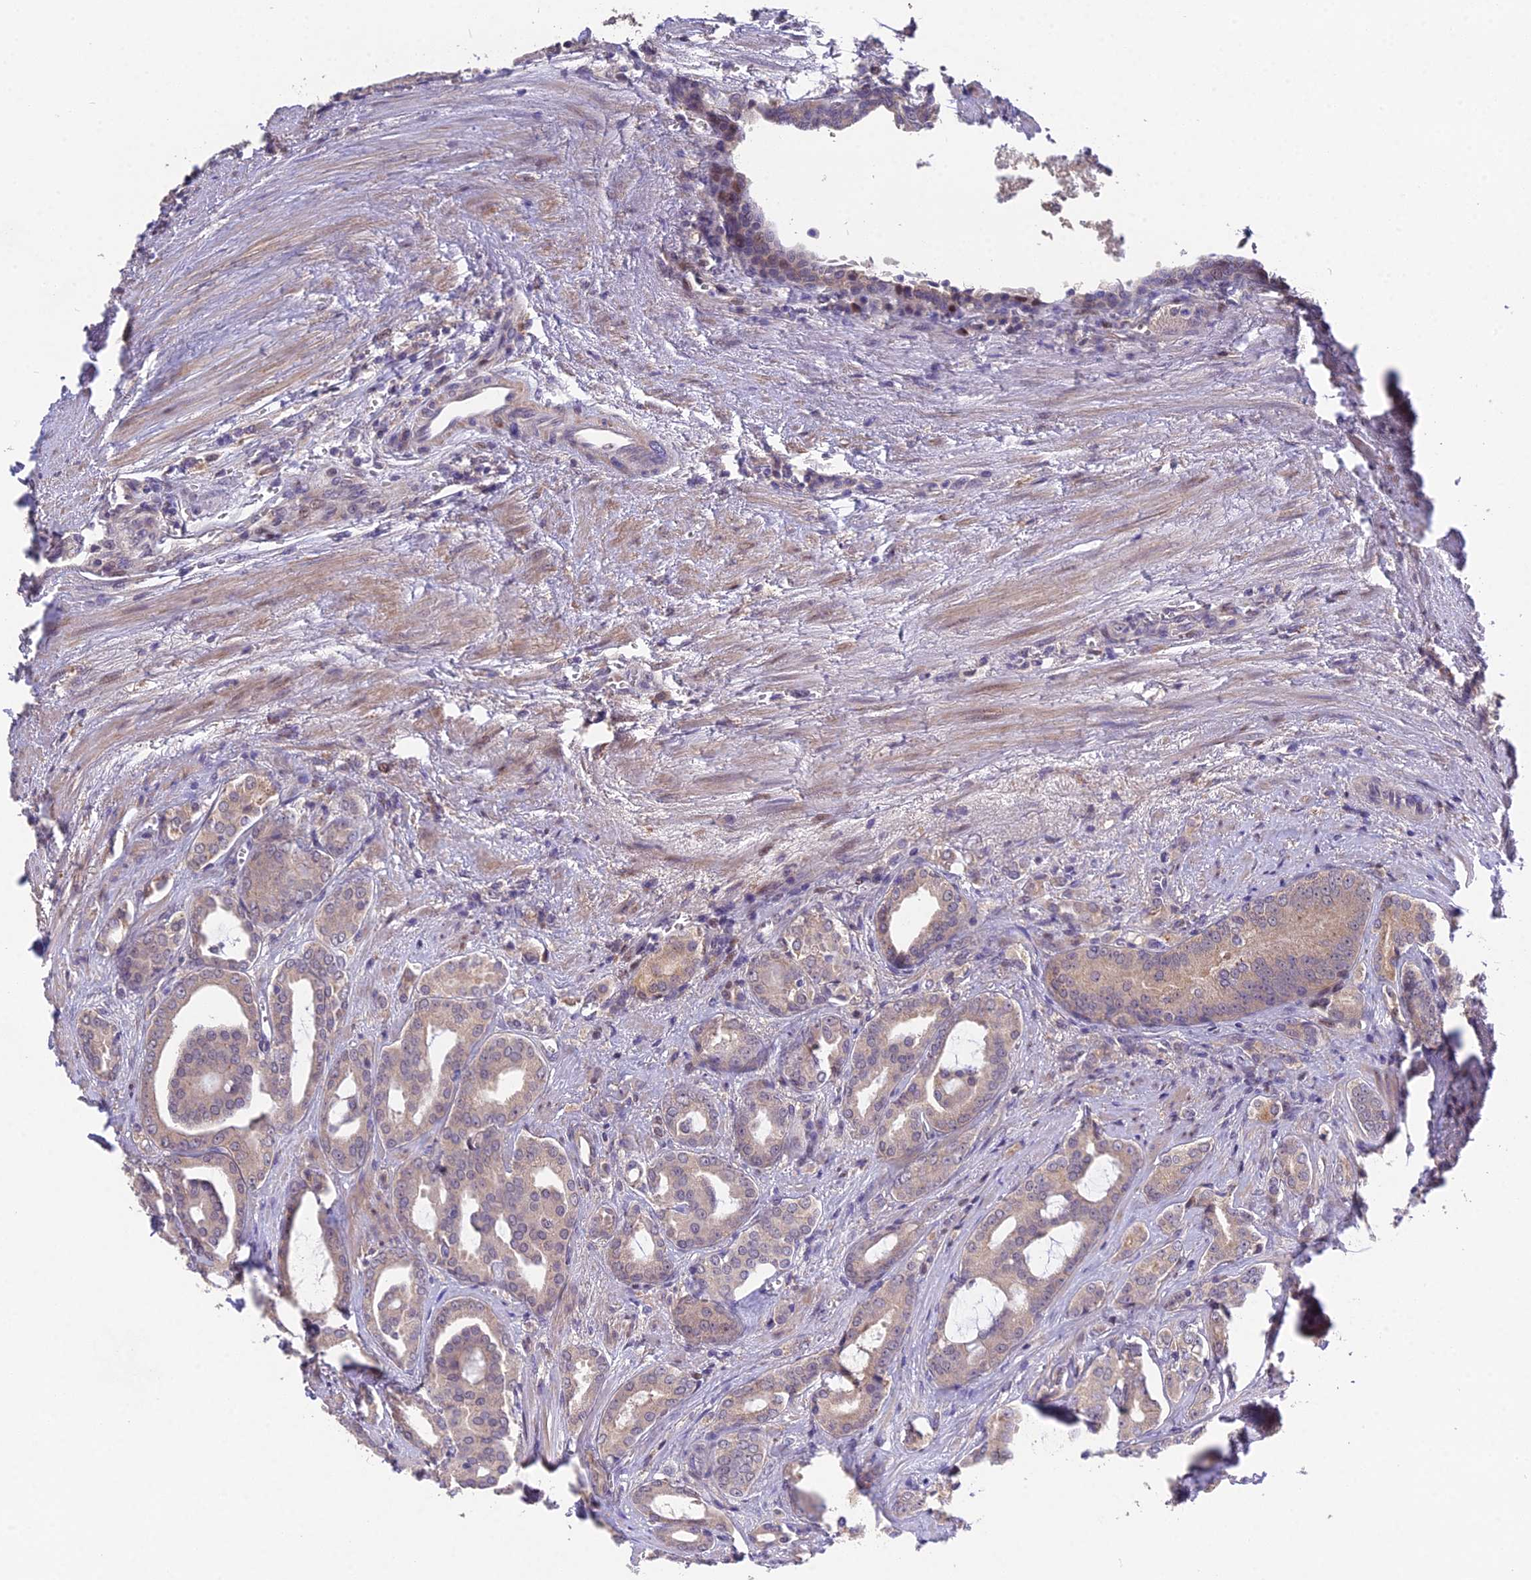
{"staining": {"intensity": "weak", "quantity": "25%-75%", "location": "cytoplasmic/membranous"}, "tissue": "prostate cancer", "cell_type": "Tumor cells", "image_type": "cancer", "snomed": [{"axis": "morphology", "description": "Adenocarcinoma, High grade"}, {"axis": "topography", "description": "Prostate"}], "caption": "Immunohistochemical staining of human prostate adenocarcinoma (high-grade) displays weak cytoplasmic/membranous protein staining in approximately 25%-75% of tumor cells.", "gene": "PUS10", "patient": {"sex": "male", "age": 72}}